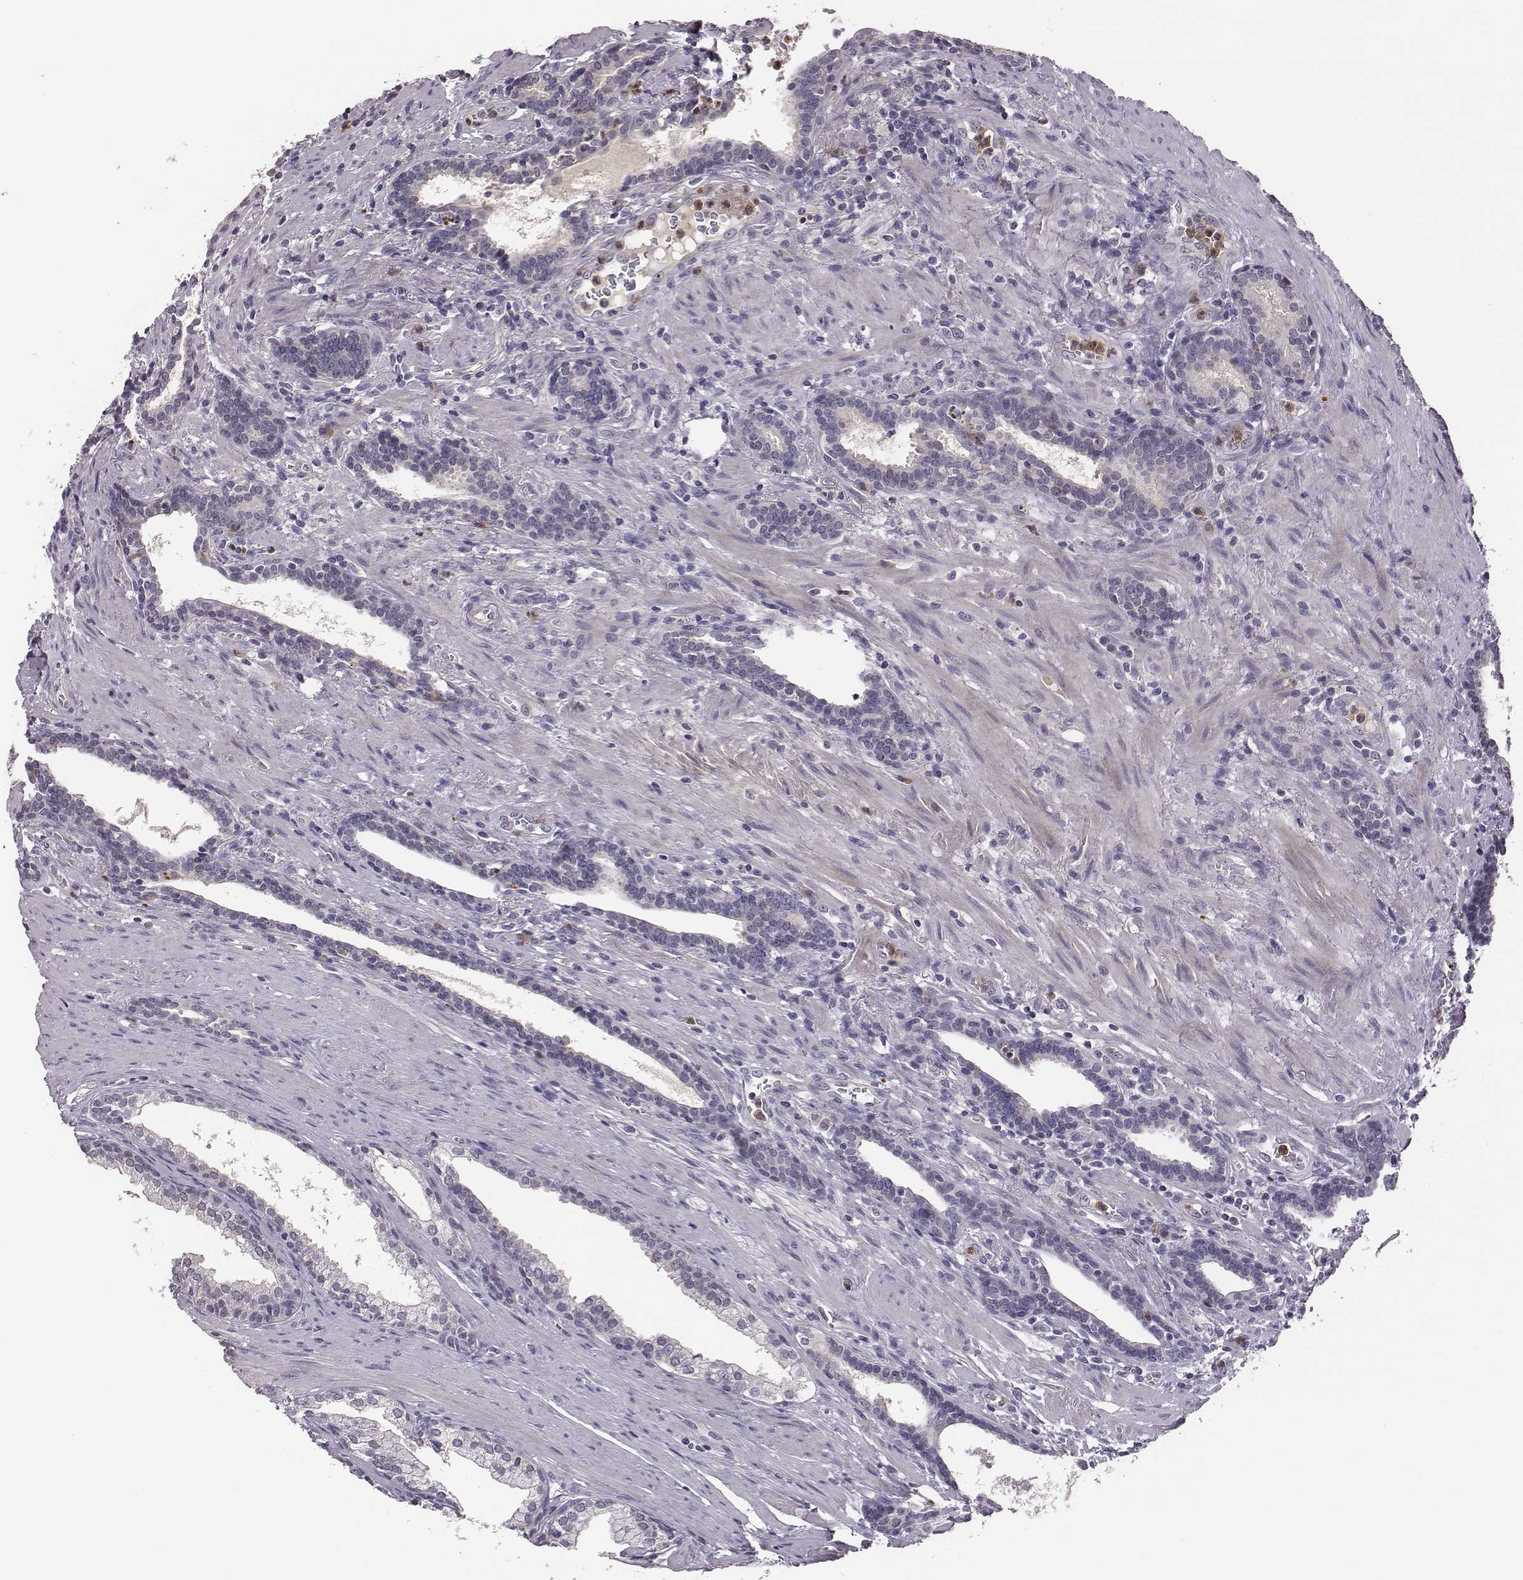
{"staining": {"intensity": "negative", "quantity": "none", "location": "none"}, "tissue": "prostate cancer", "cell_type": "Tumor cells", "image_type": "cancer", "snomed": [{"axis": "morphology", "description": "Adenocarcinoma, NOS"}, {"axis": "topography", "description": "Prostate"}], "caption": "A high-resolution image shows IHC staining of prostate cancer (adenocarcinoma), which reveals no significant expression in tumor cells.", "gene": "KMO", "patient": {"sex": "male", "age": 66}}